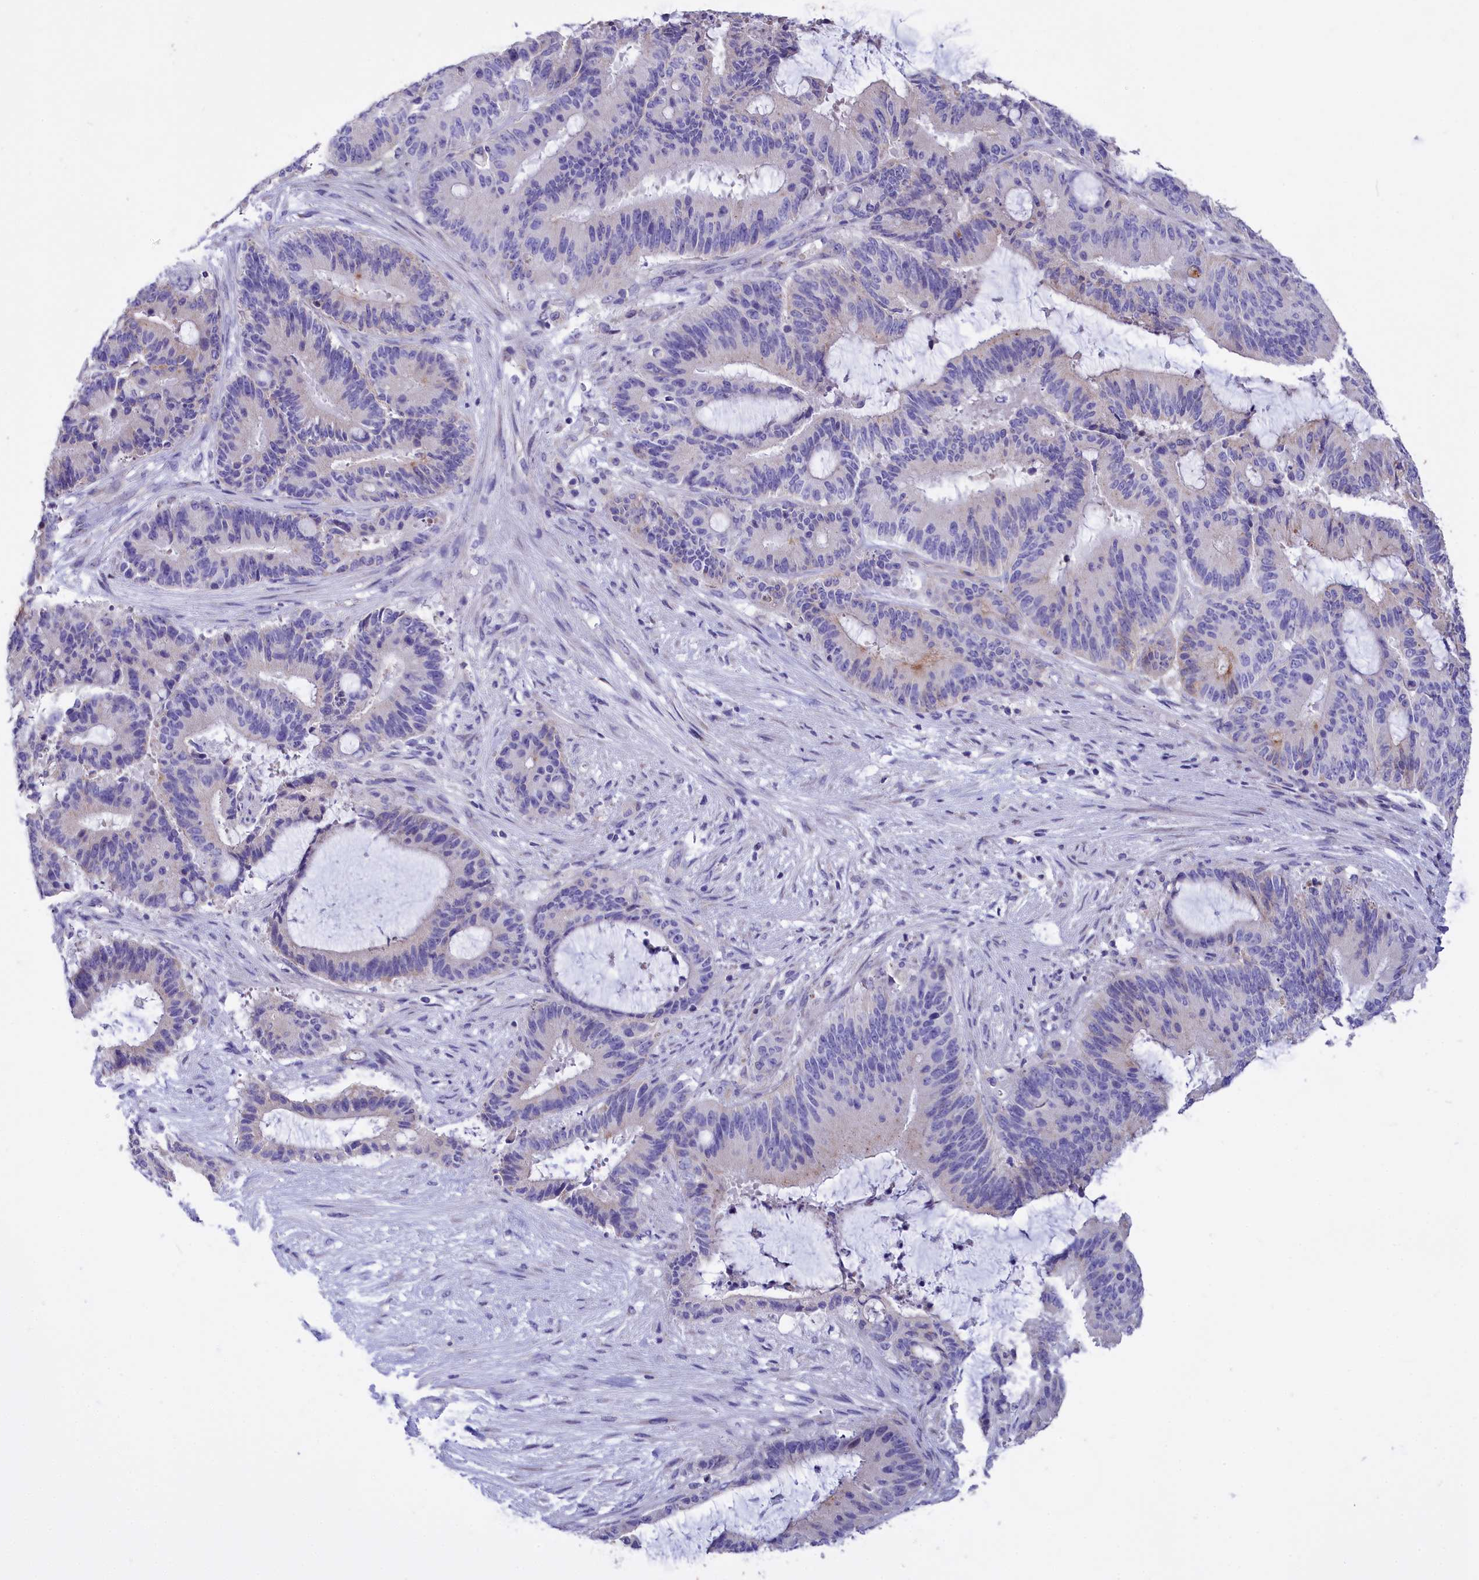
{"staining": {"intensity": "negative", "quantity": "none", "location": "none"}, "tissue": "liver cancer", "cell_type": "Tumor cells", "image_type": "cancer", "snomed": [{"axis": "morphology", "description": "Normal tissue, NOS"}, {"axis": "morphology", "description": "Cholangiocarcinoma"}, {"axis": "topography", "description": "Liver"}, {"axis": "topography", "description": "Peripheral nerve tissue"}], "caption": "Cholangiocarcinoma (liver) was stained to show a protein in brown. There is no significant expression in tumor cells.", "gene": "CYP2U1", "patient": {"sex": "female", "age": 73}}